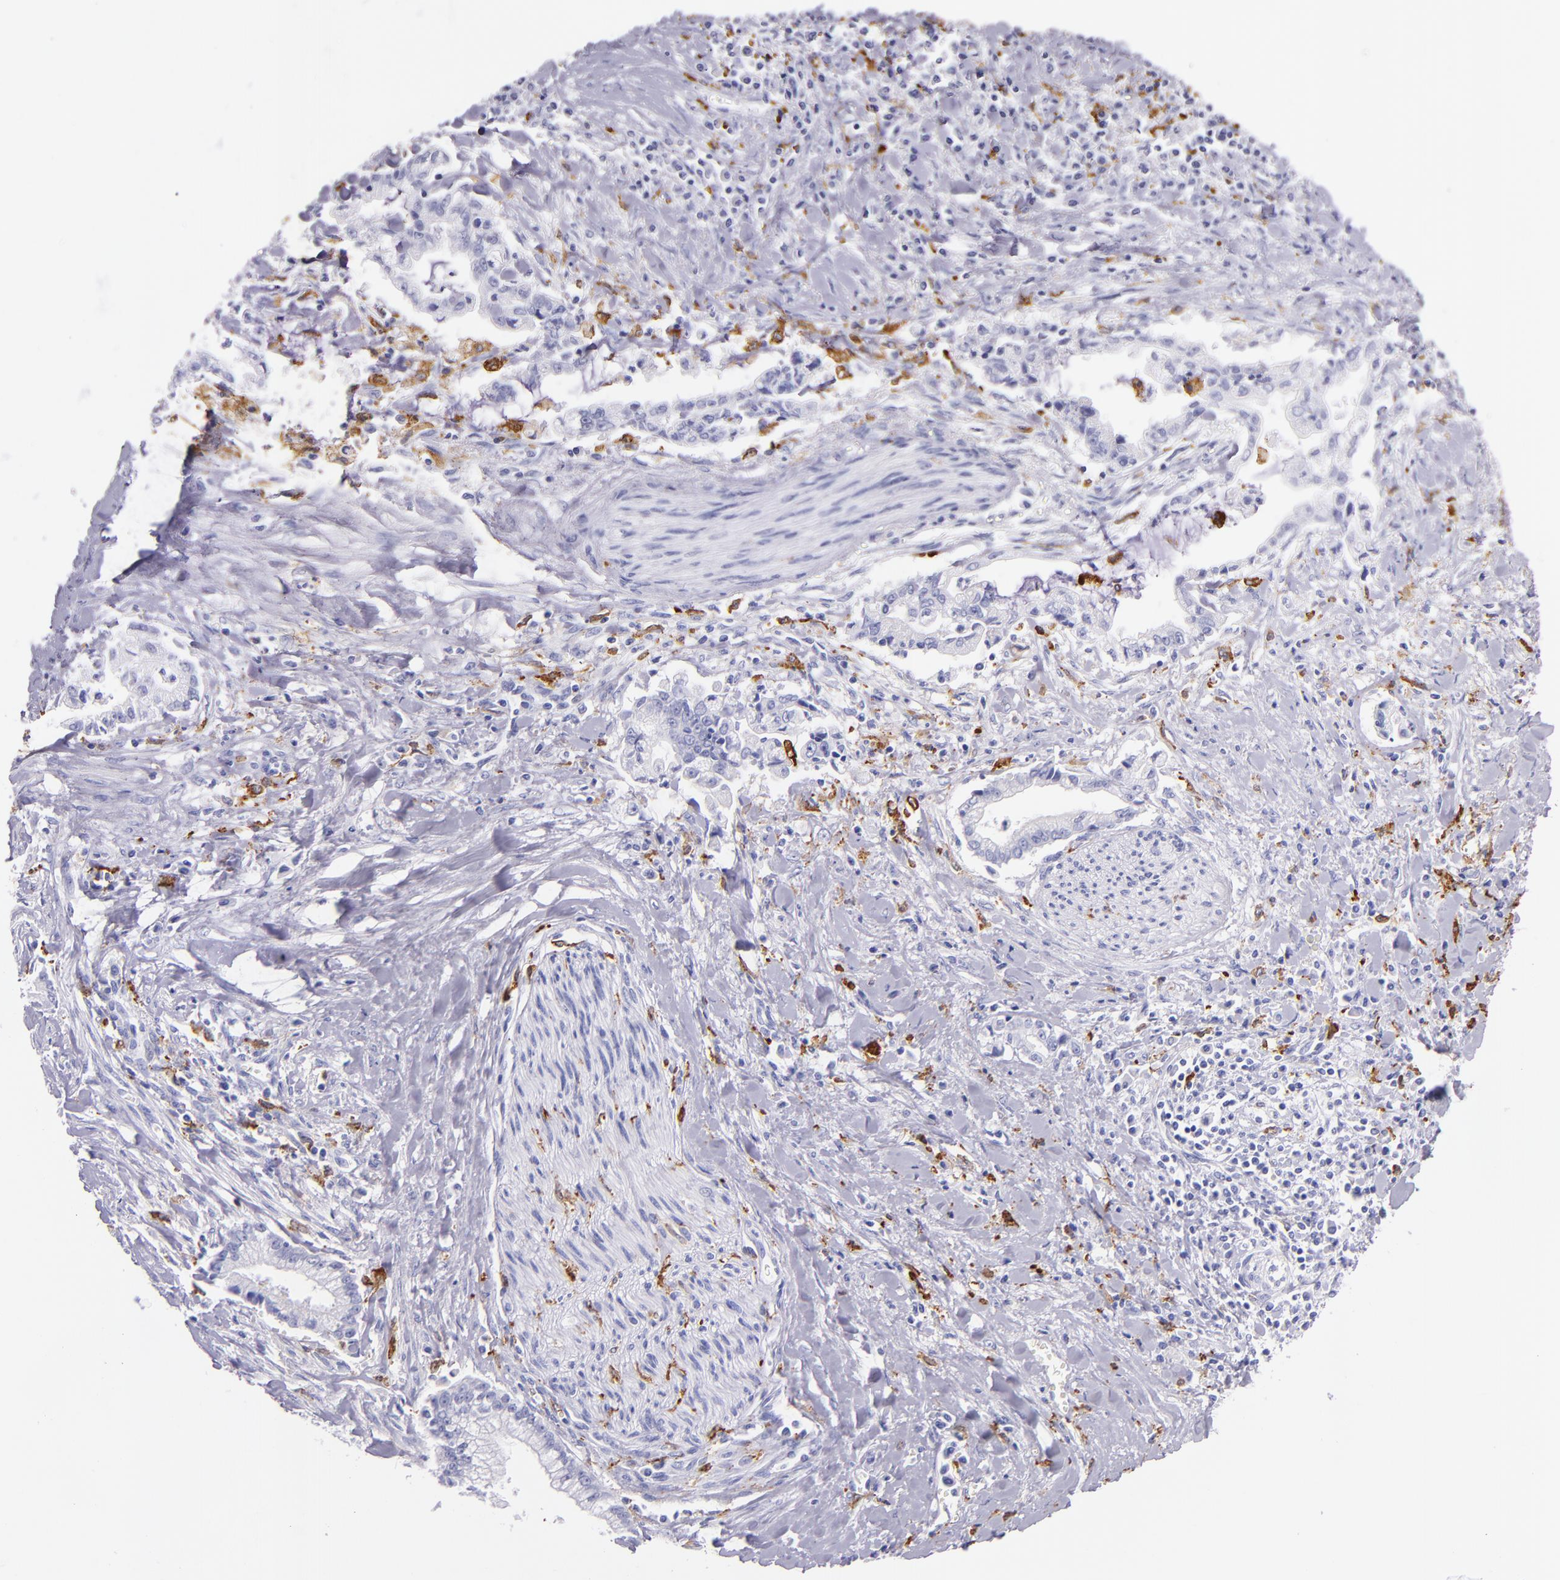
{"staining": {"intensity": "negative", "quantity": "none", "location": "none"}, "tissue": "liver cancer", "cell_type": "Tumor cells", "image_type": "cancer", "snomed": [{"axis": "morphology", "description": "Cholangiocarcinoma"}, {"axis": "topography", "description": "Liver"}], "caption": "Immunohistochemistry photomicrograph of human liver cholangiocarcinoma stained for a protein (brown), which reveals no positivity in tumor cells. (Brightfield microscopy of DAB IHC at high magnification).", "gene": "CD163", "patient": {"sex": "male", "age": 57}}